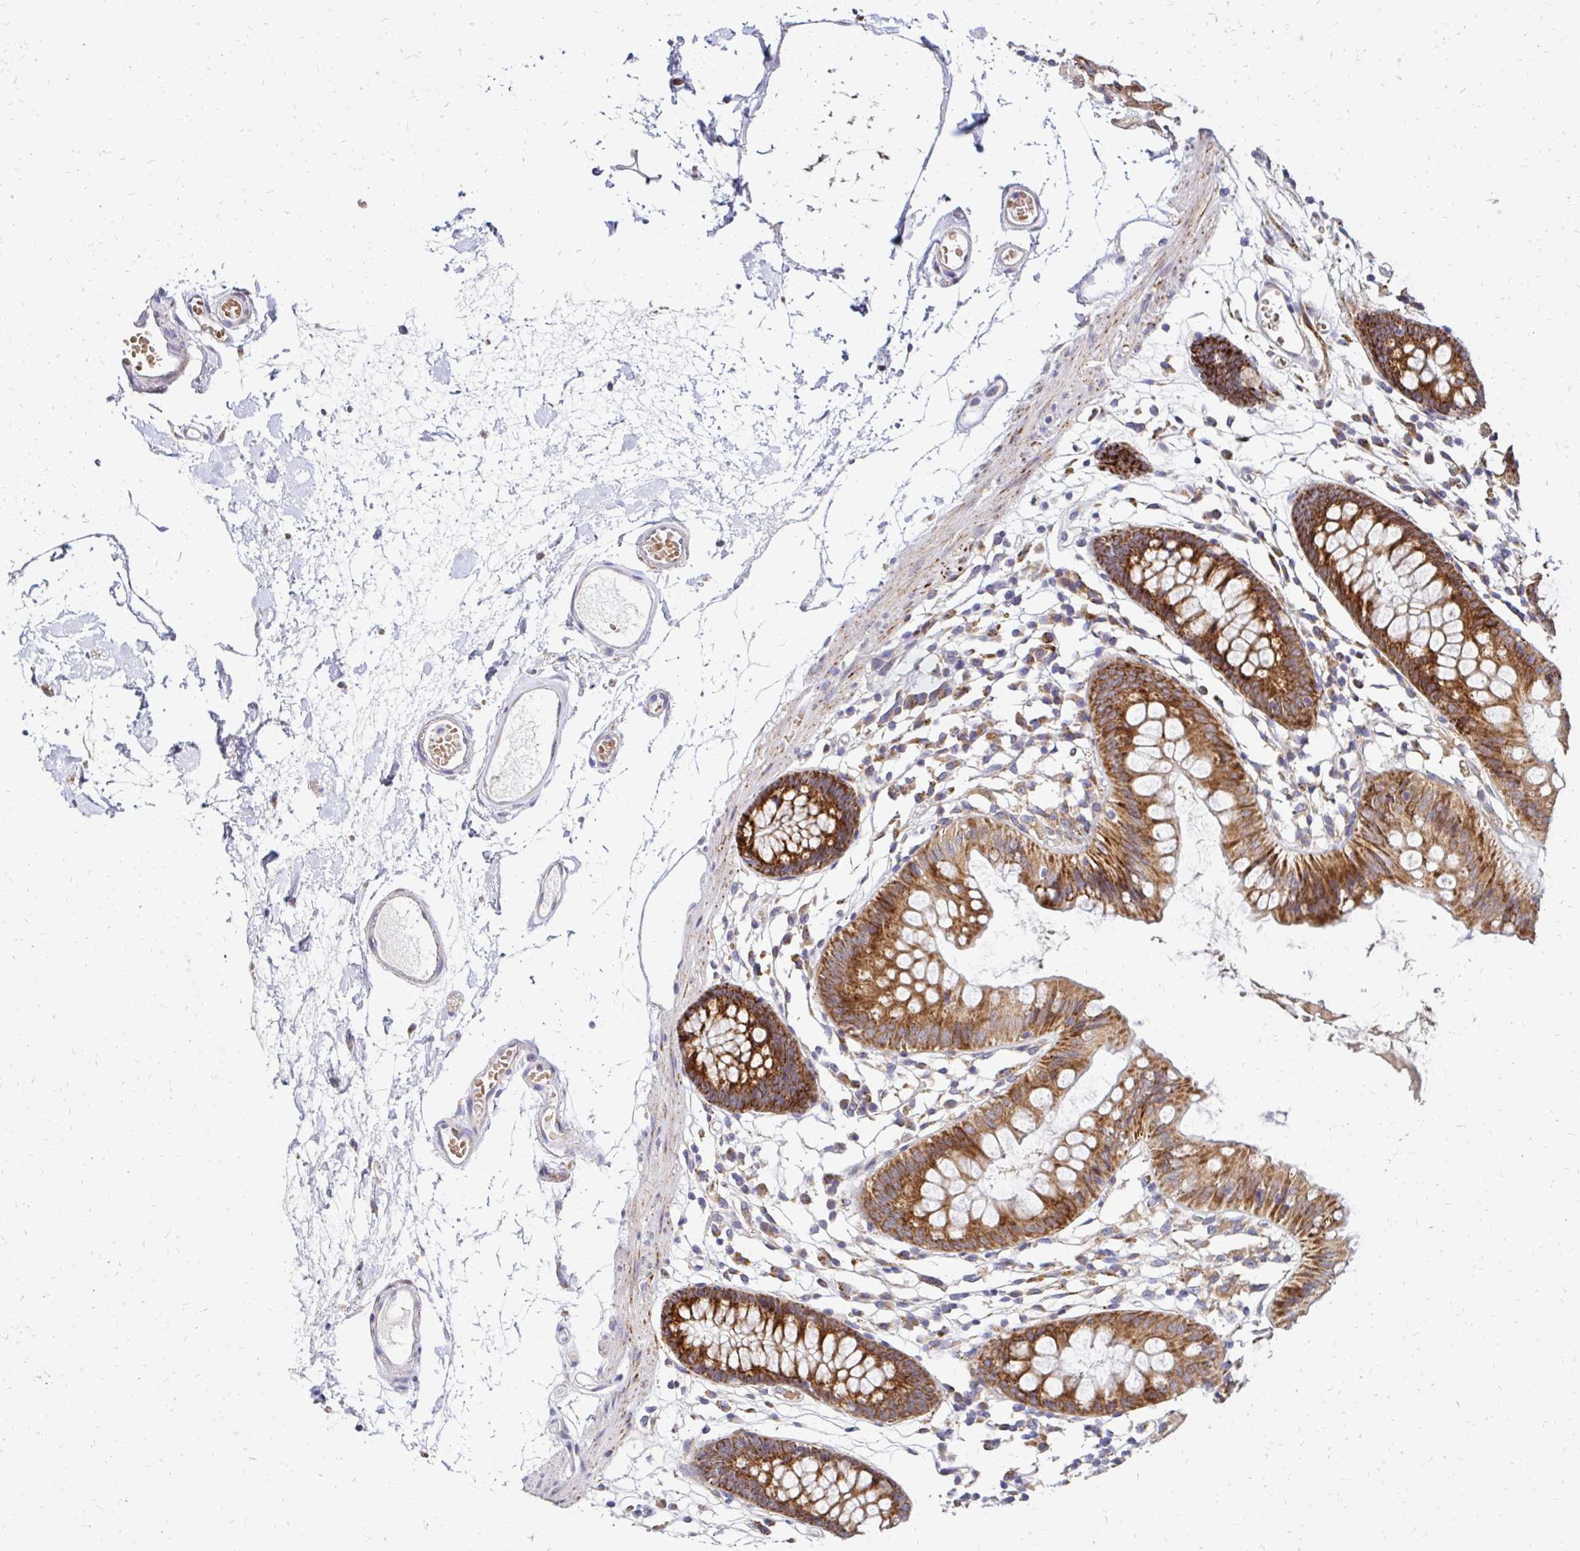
{"staining": {"intensity": "negative", "quantity": "none", "location": "none"}, "tissue": "colon", "cell_type": "Endothelial cells", "image_type": "normal", "snomed": [{"axis": "morphology", "description": "Normal tissue, NOS"}, {"axis": "topography", "description": "Colon"}], "caption": "Protein analysis of unremarkable colon exhibits no significant staining in endothelial cells.", "gene": "IDUA", "patient": {"sex": "female", "age": 84}}